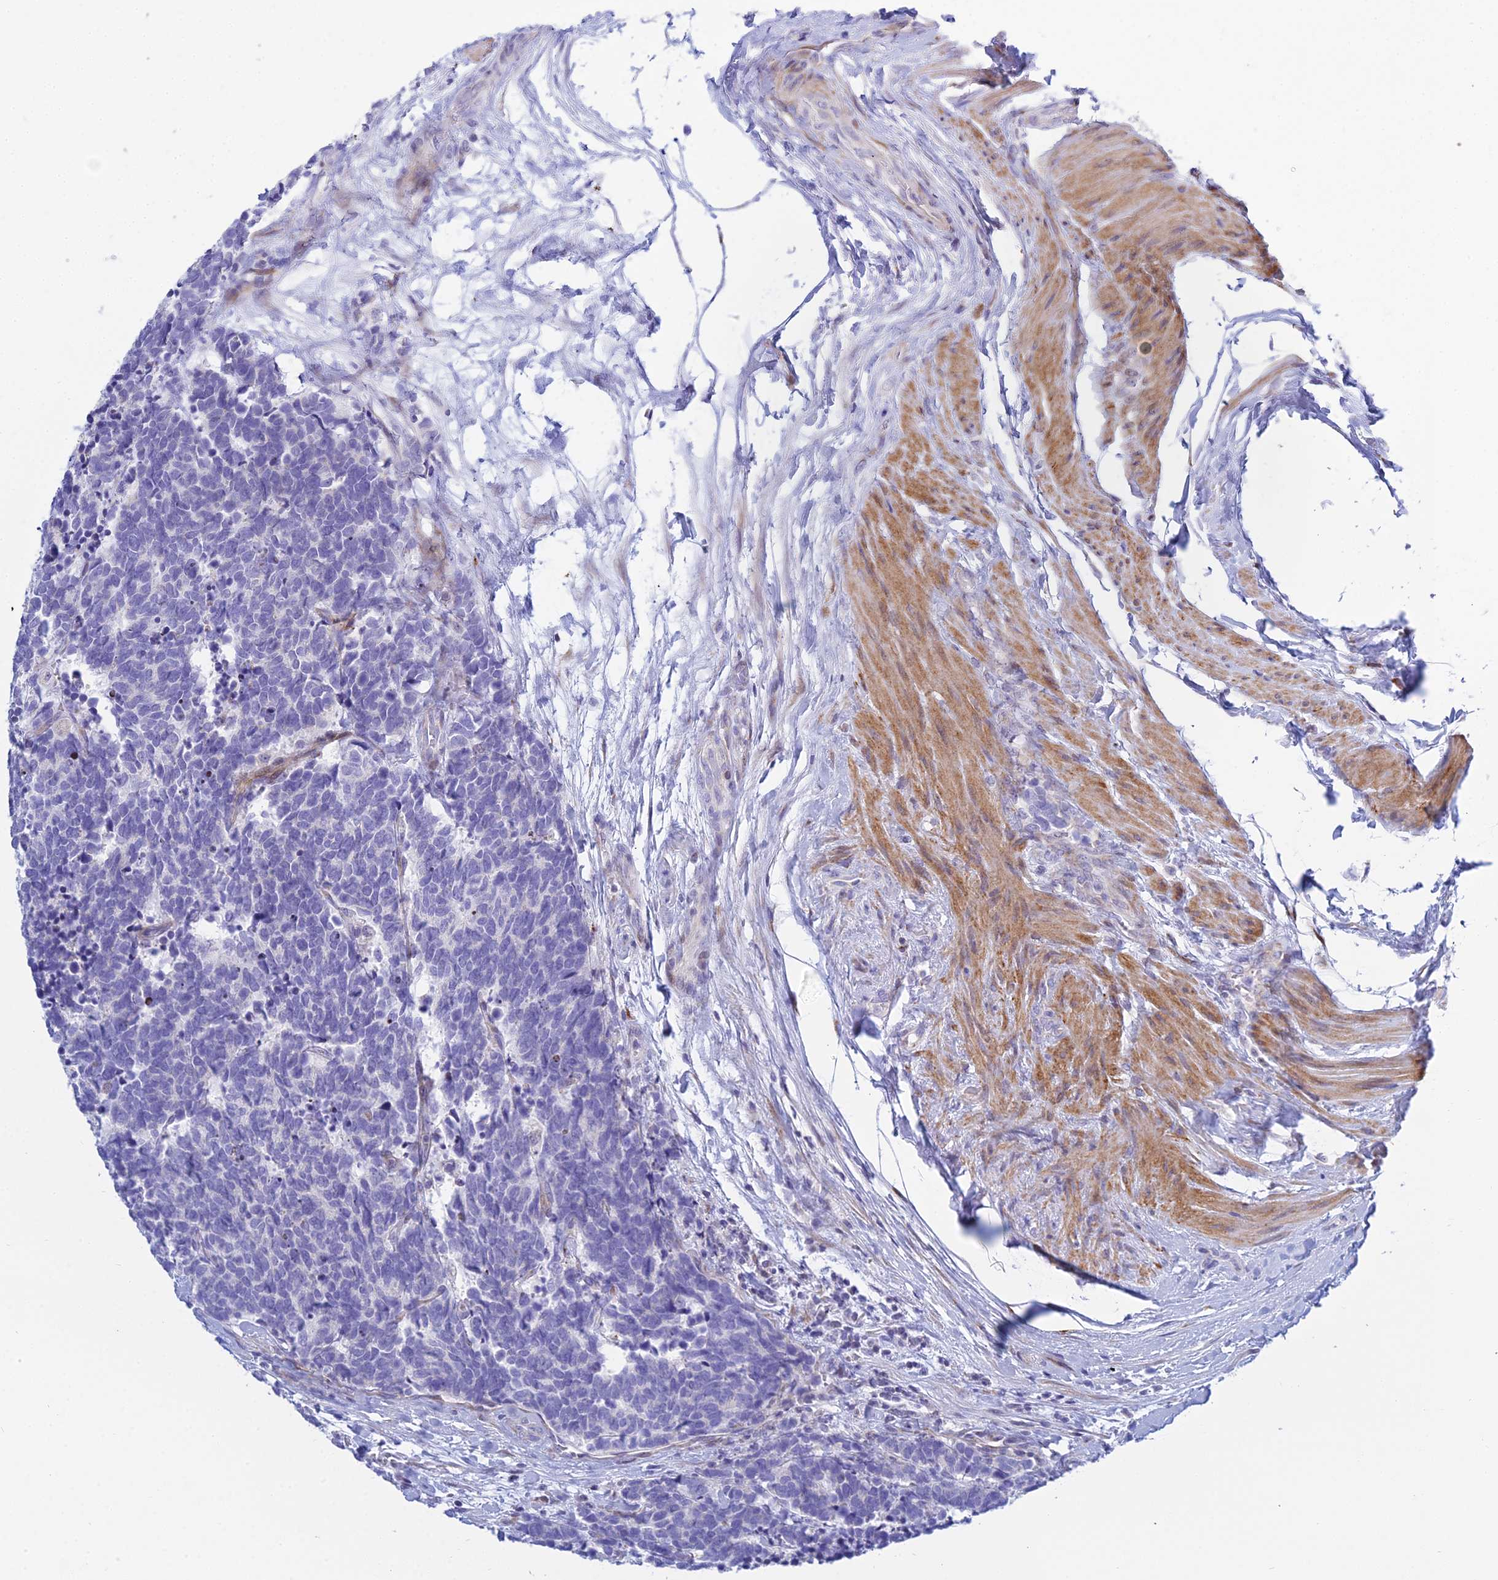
{"staining": {"intensity": "negative", "quantity": "none", "location": "none"}, "tissue": "carcinoid", "cell_type": "Tumor cells", "image_type": "cancer", "snomed": [{"axis": "morphology", "description": "Carcinoma, NOS"}, {"axis": "morphology", "description": "Carcinoid, malignant, NOS"}, {"axis": "topography", "description": "Prostate"}], "caption": "Tumor cells are negative for protein expression in human carcinoma.", "gene": "PRR13", "patient": {"sex": "male", "age": 57}}